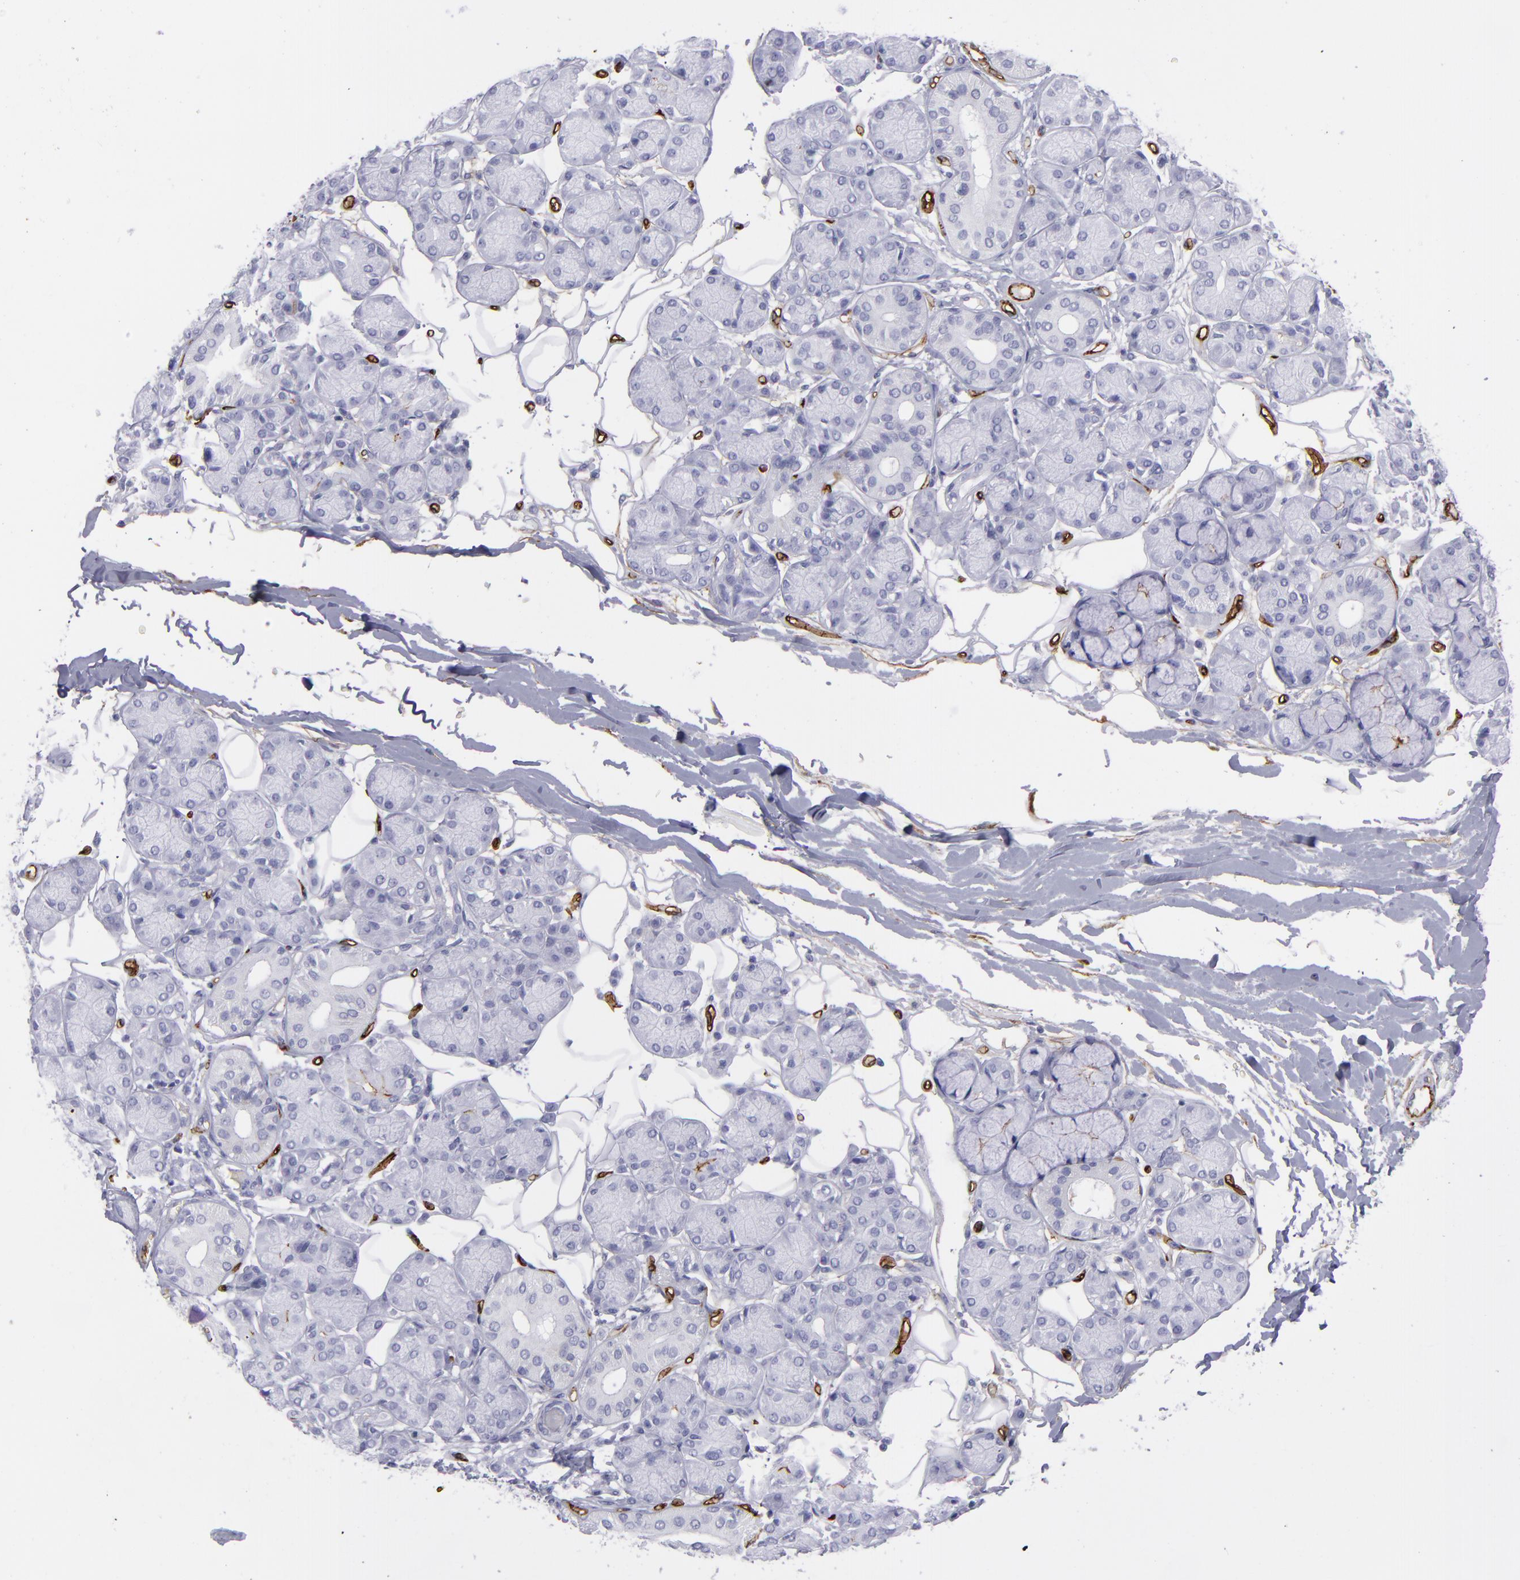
{"staining": {"intensity": "negative", "quantity": "none", "location": "none"}, "tissue": "salivary gland", "cell_type": "Glandular cells", "image_type": "normal", "snomed": [{"axis": "morphology", "description": "Normal tissue, NOS"}, {"axis": "topography", "description": "Salivary gland"}], "caption": "This is an immunohistochemistry (IHC) histopathology image of benign human salivary gland. There is no expression in glandular cells.", "gene": "ACE", "patient": {"sex": "male", "age": 54}}